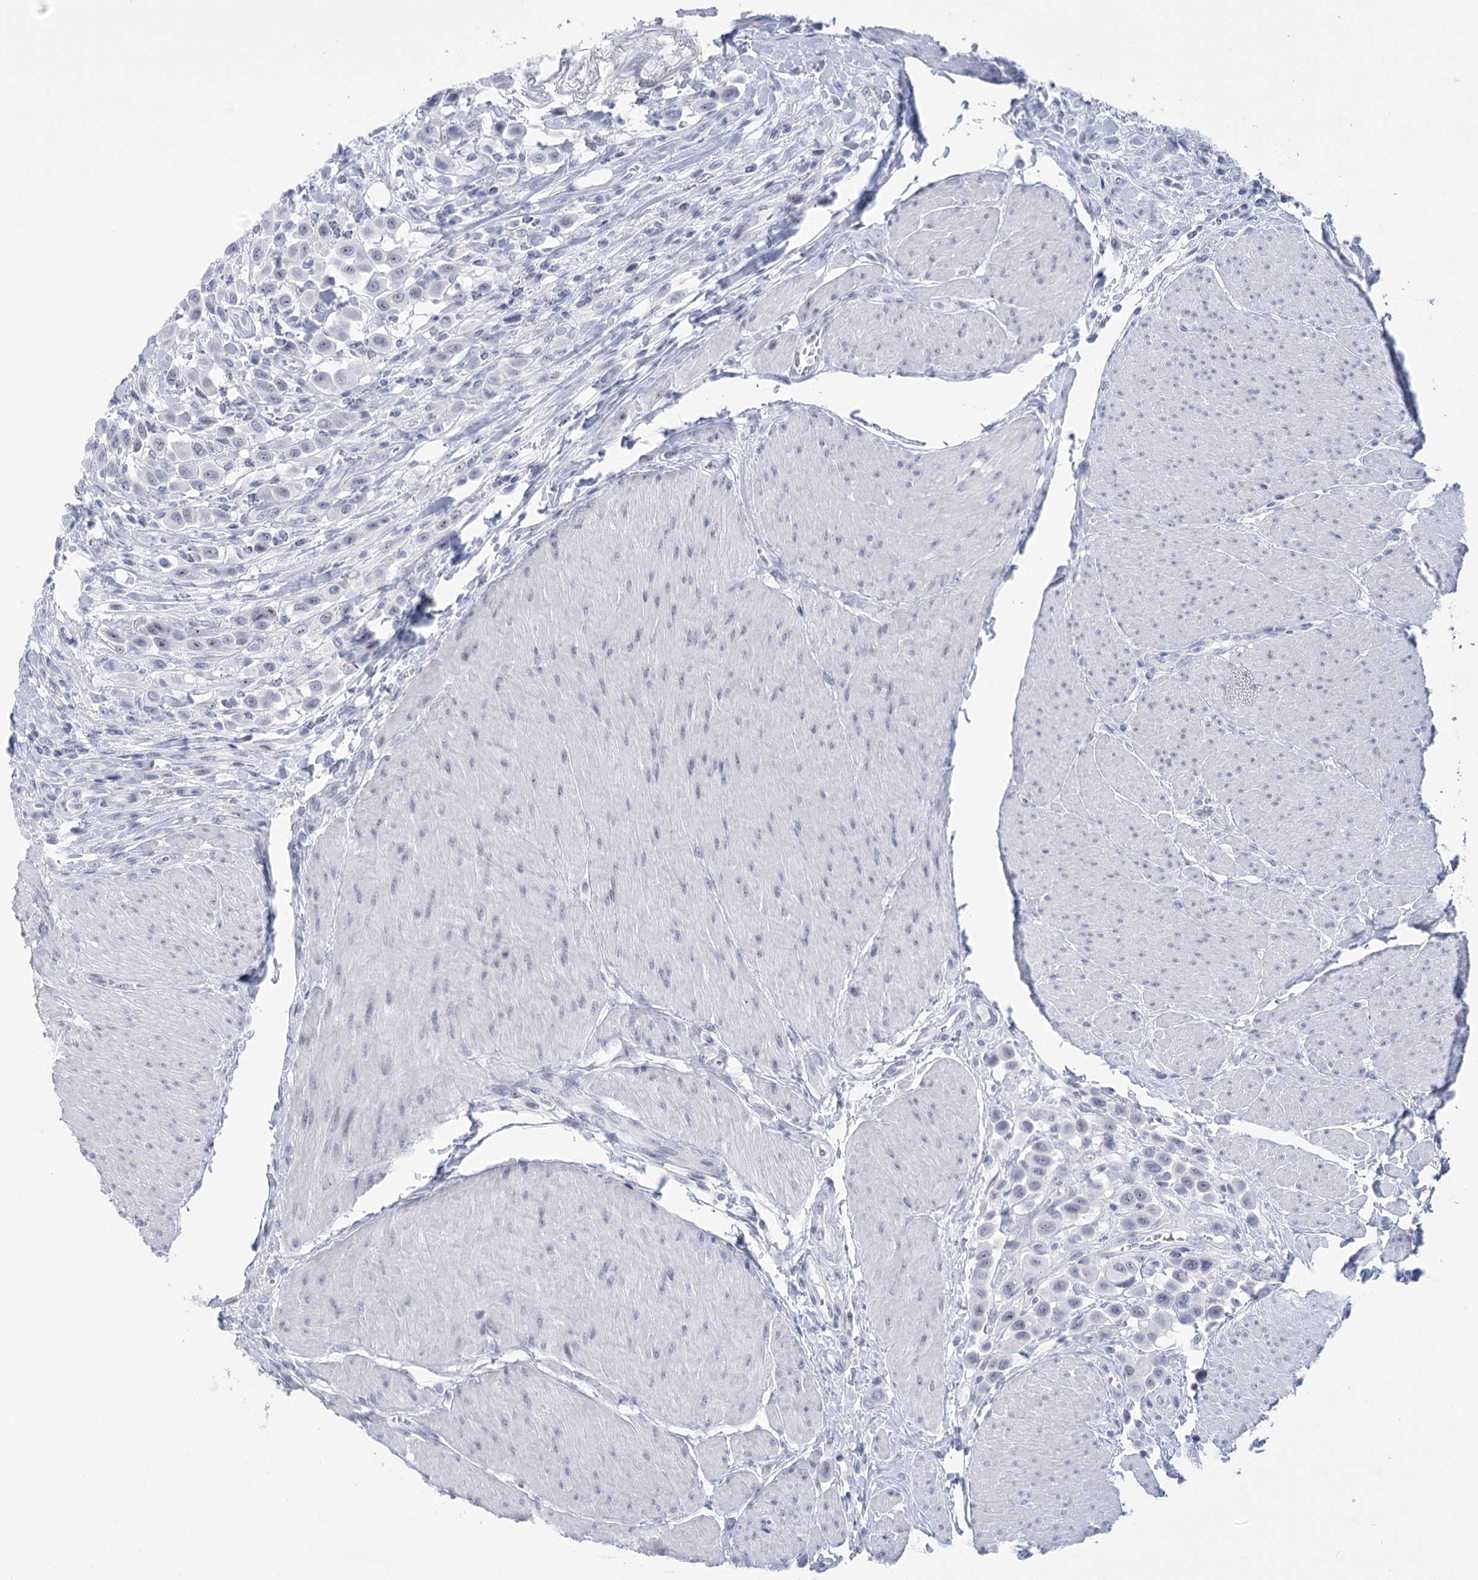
{"staining": {"intensity": "negative", "quantity": "none", "location": "none"}, "tissue": "urothelial cancer", "cell_type": "Tumor cells", "image_type": "cancer", "snomed": [{"axis": "morphology", "description": "Urothelial carcinoma, High grade"}, {"axis": "topography", "description": "Urinary bladder"}], "caption": "This image is of urothelial cancer stained with IHC to label a protein in brown with the nuclei are counter-stained blue. There is no positivity in tumor cells.", "gene": "HORMAD1", "patient": {"sex": "male", "age": 50}}